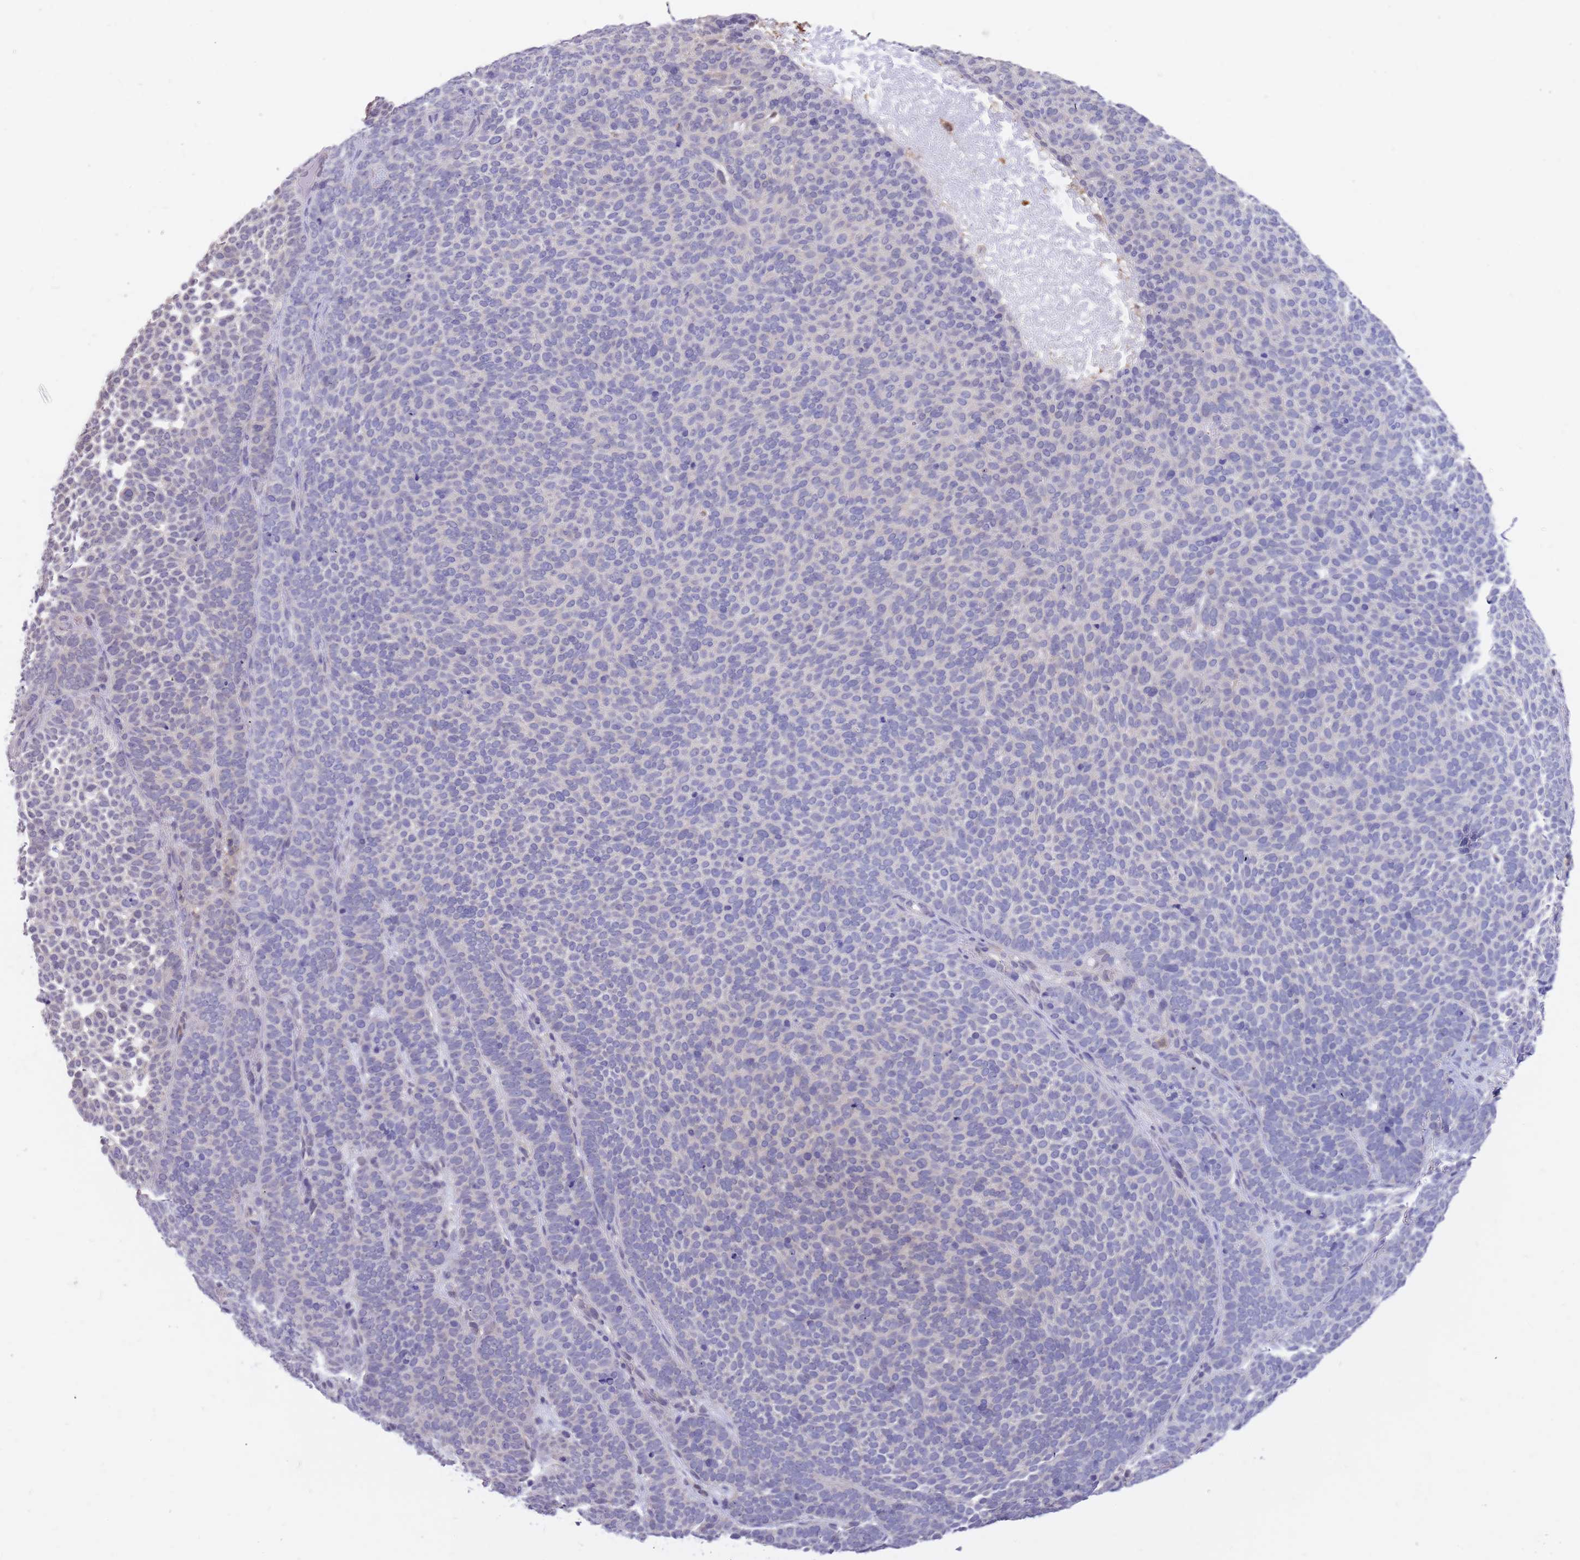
{"staining": {"intensity": "negative", "quantity": "none", "location": "none"}, "tissue": "skin cancer", "cell_type": "Tumor cells", "image_type": "cancer", "snomed": [{"axis": "morphology", "description": "Basal cell carcinoma"}, {"axis": "topography", "description": "Skin"}], "caption": "DAB immunohistochemical staining of human skin basal cell carcinoma reveals no significant expression in tumor cells.", "gene": "AP5S1", "patient": {"sex": "female", "age": 77}}